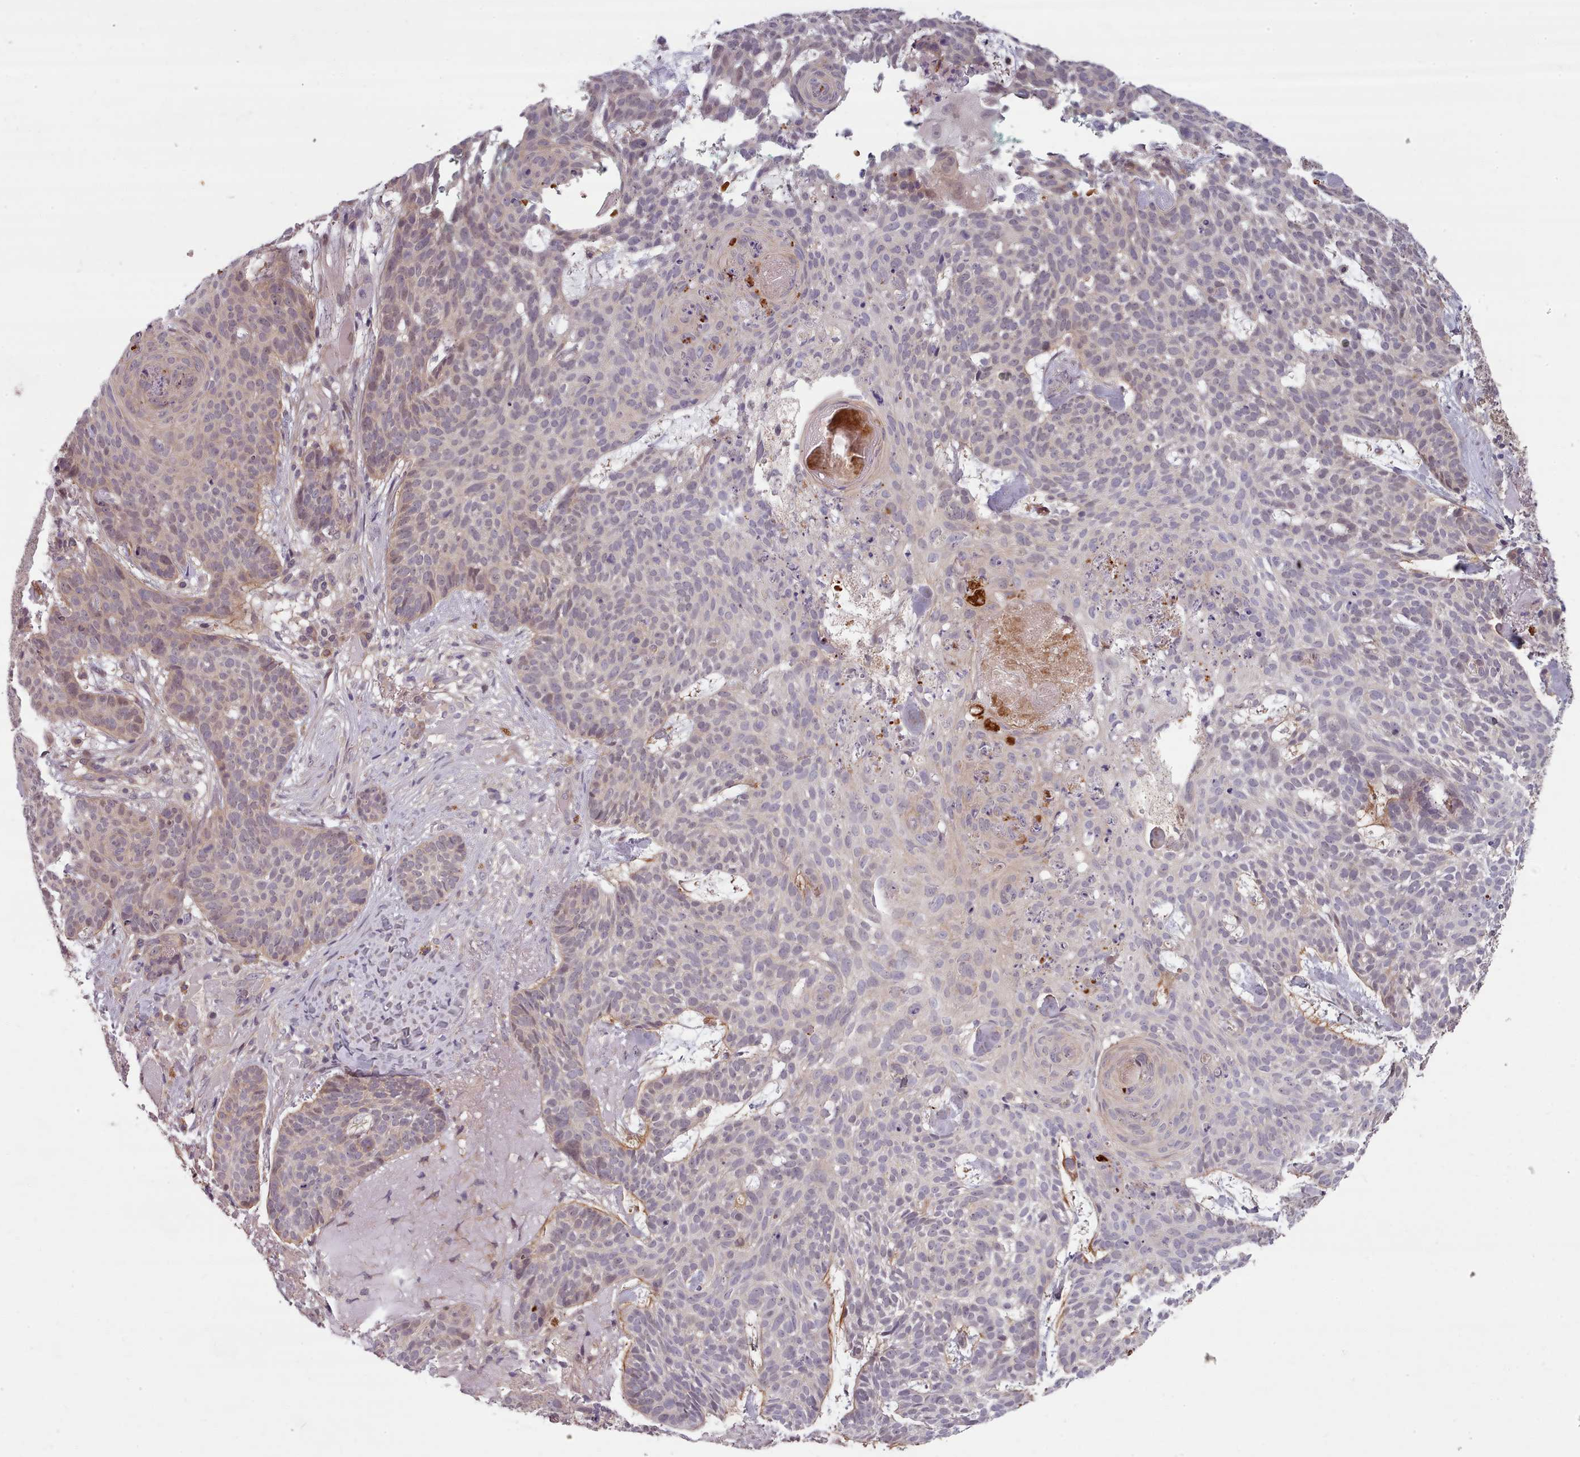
{"staining": {"intensity": "negative", "quantity": "none", "location": "none"}, "tissue": "skin cancer", "cell_type": "Tumor cells", "image_type": "cancer", "snomed": [{"axis": "morphology", "description": "Basal cell carcinoma"}, {"axis": "topography", "description": "Skin"}], "caption": "Image shows no protein staining in tumor cells of skin basal cell carcinoma tissue.", "gene": "CLNS1A", "patient": {"sex": "female", "age": 89}}